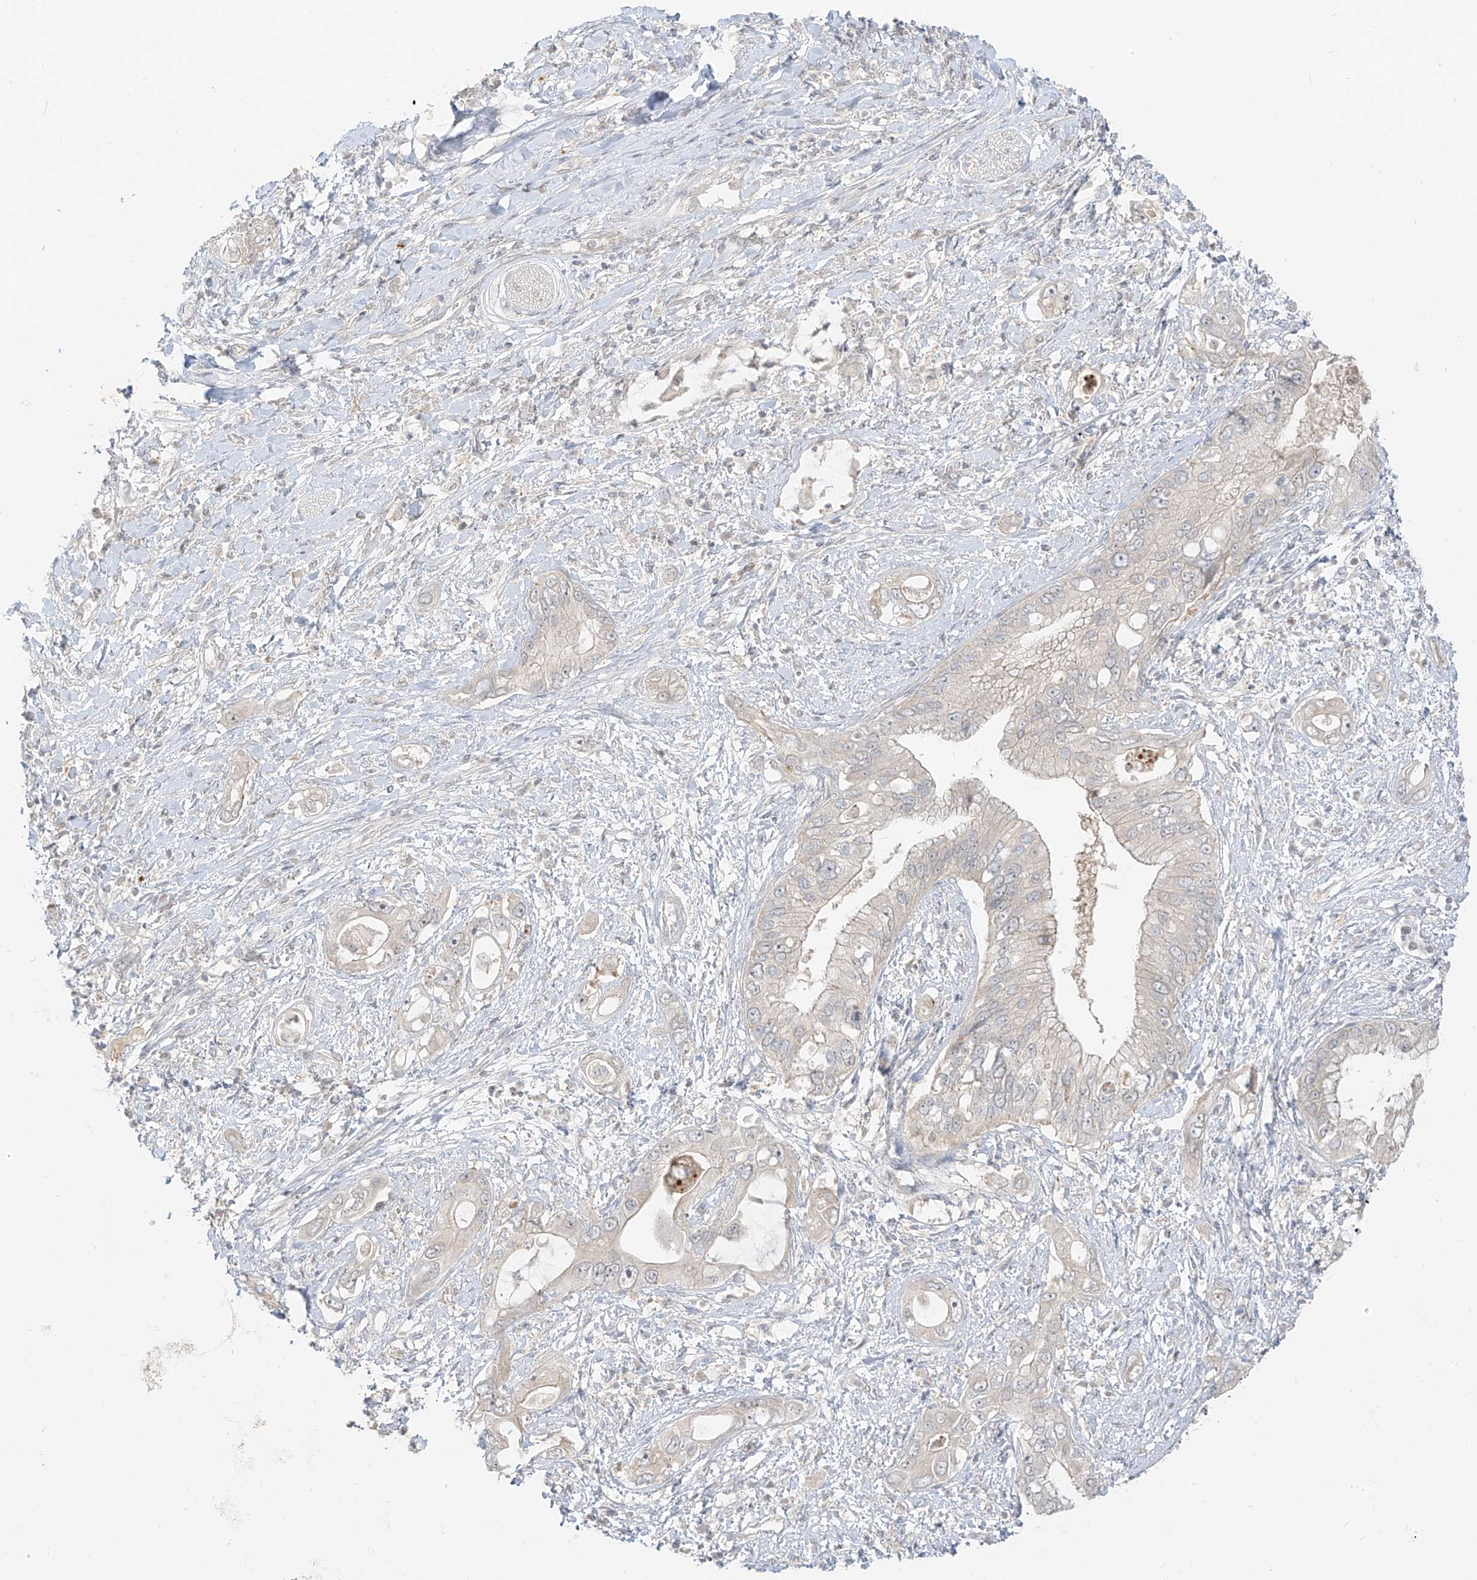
{"staining": {"intensity": "weak", "quantity": "<25%", "location": "cytoplasmic/membranous"}, "tissue": "pancreatic cancer", "cell_type": "Tumor cells", "image_type": "cancer", "snomed": [{"axis": "morphology", "description": "Inflammation, NOS"}, {"axis": "morphology", "description": "Adenocarcinoma, NOS"}, {"axis": "topography", "description": "Pancreas"}], "caption": "Immunohistochemical staining of adenocarcinoma (pancreatic) displays no significant positivity in tumor cells.", "gene": "LIPT1", "patient": {"sex": "female", "age": 56}}